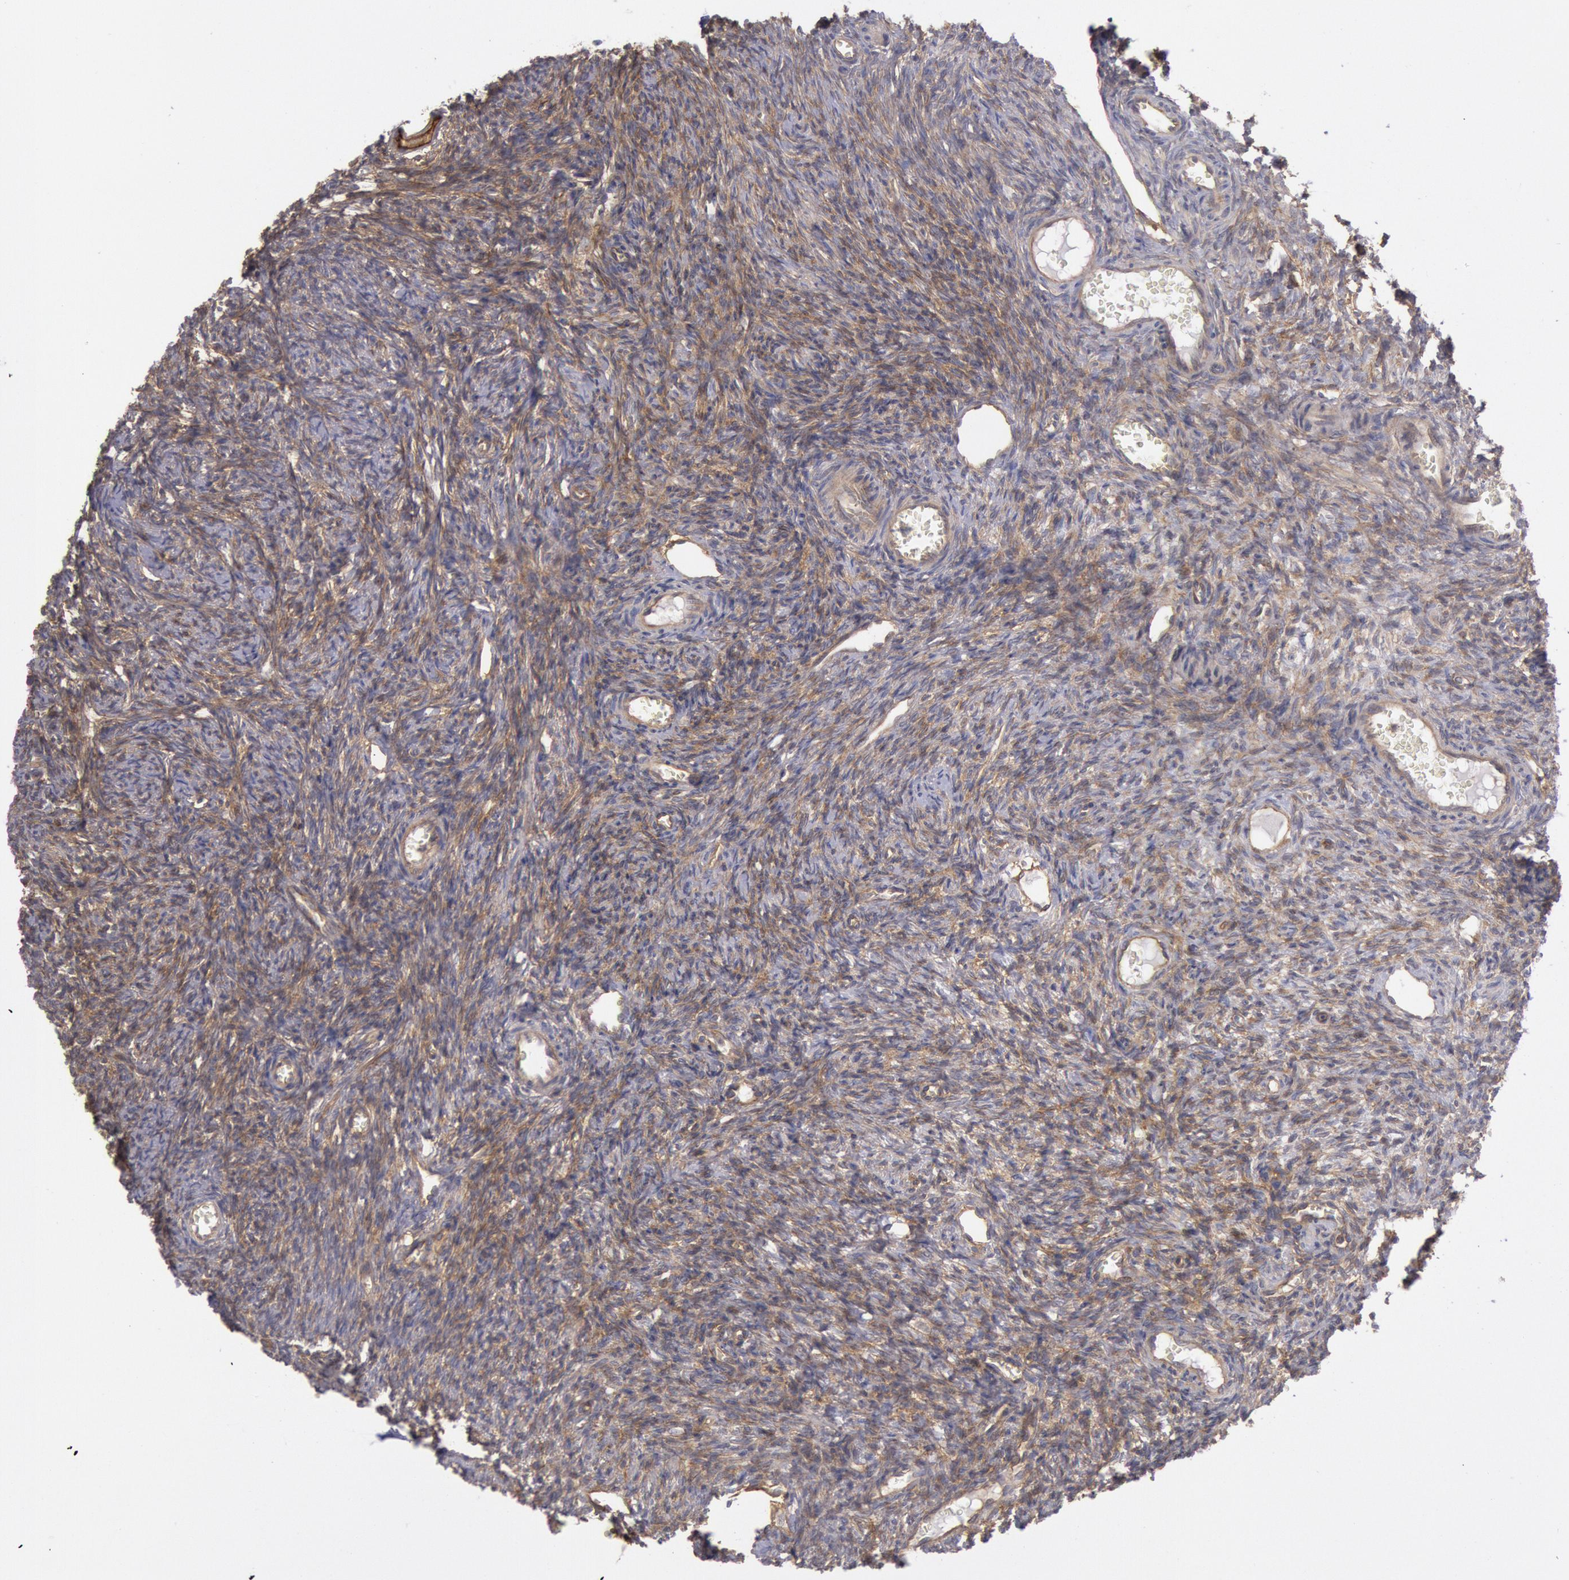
{"staining": {"intensity": "weak", "quantity": "25%-75%", "location": "cytoplasmic/membranous"}, "tissue": "ovary", "cell_type": "Follicle cells", "image_type": "normal", "snomed": [{"axis": "morphology", "description": "Normal tissue, NOS"}, {"axis": "topography", "description": "Ovary"}], "caption": "Protein expression by immunohistochemistry (IHC) shows weak cytoplasmic/membranous expression in approximately 25%-75% of follicle cells in normal ovary. Immunohistochemistry (ihc) stains the protein in brown and the nuclei are stained blue.", "gene": "STX4", "patient": {"sex": "female", "age": 27}}